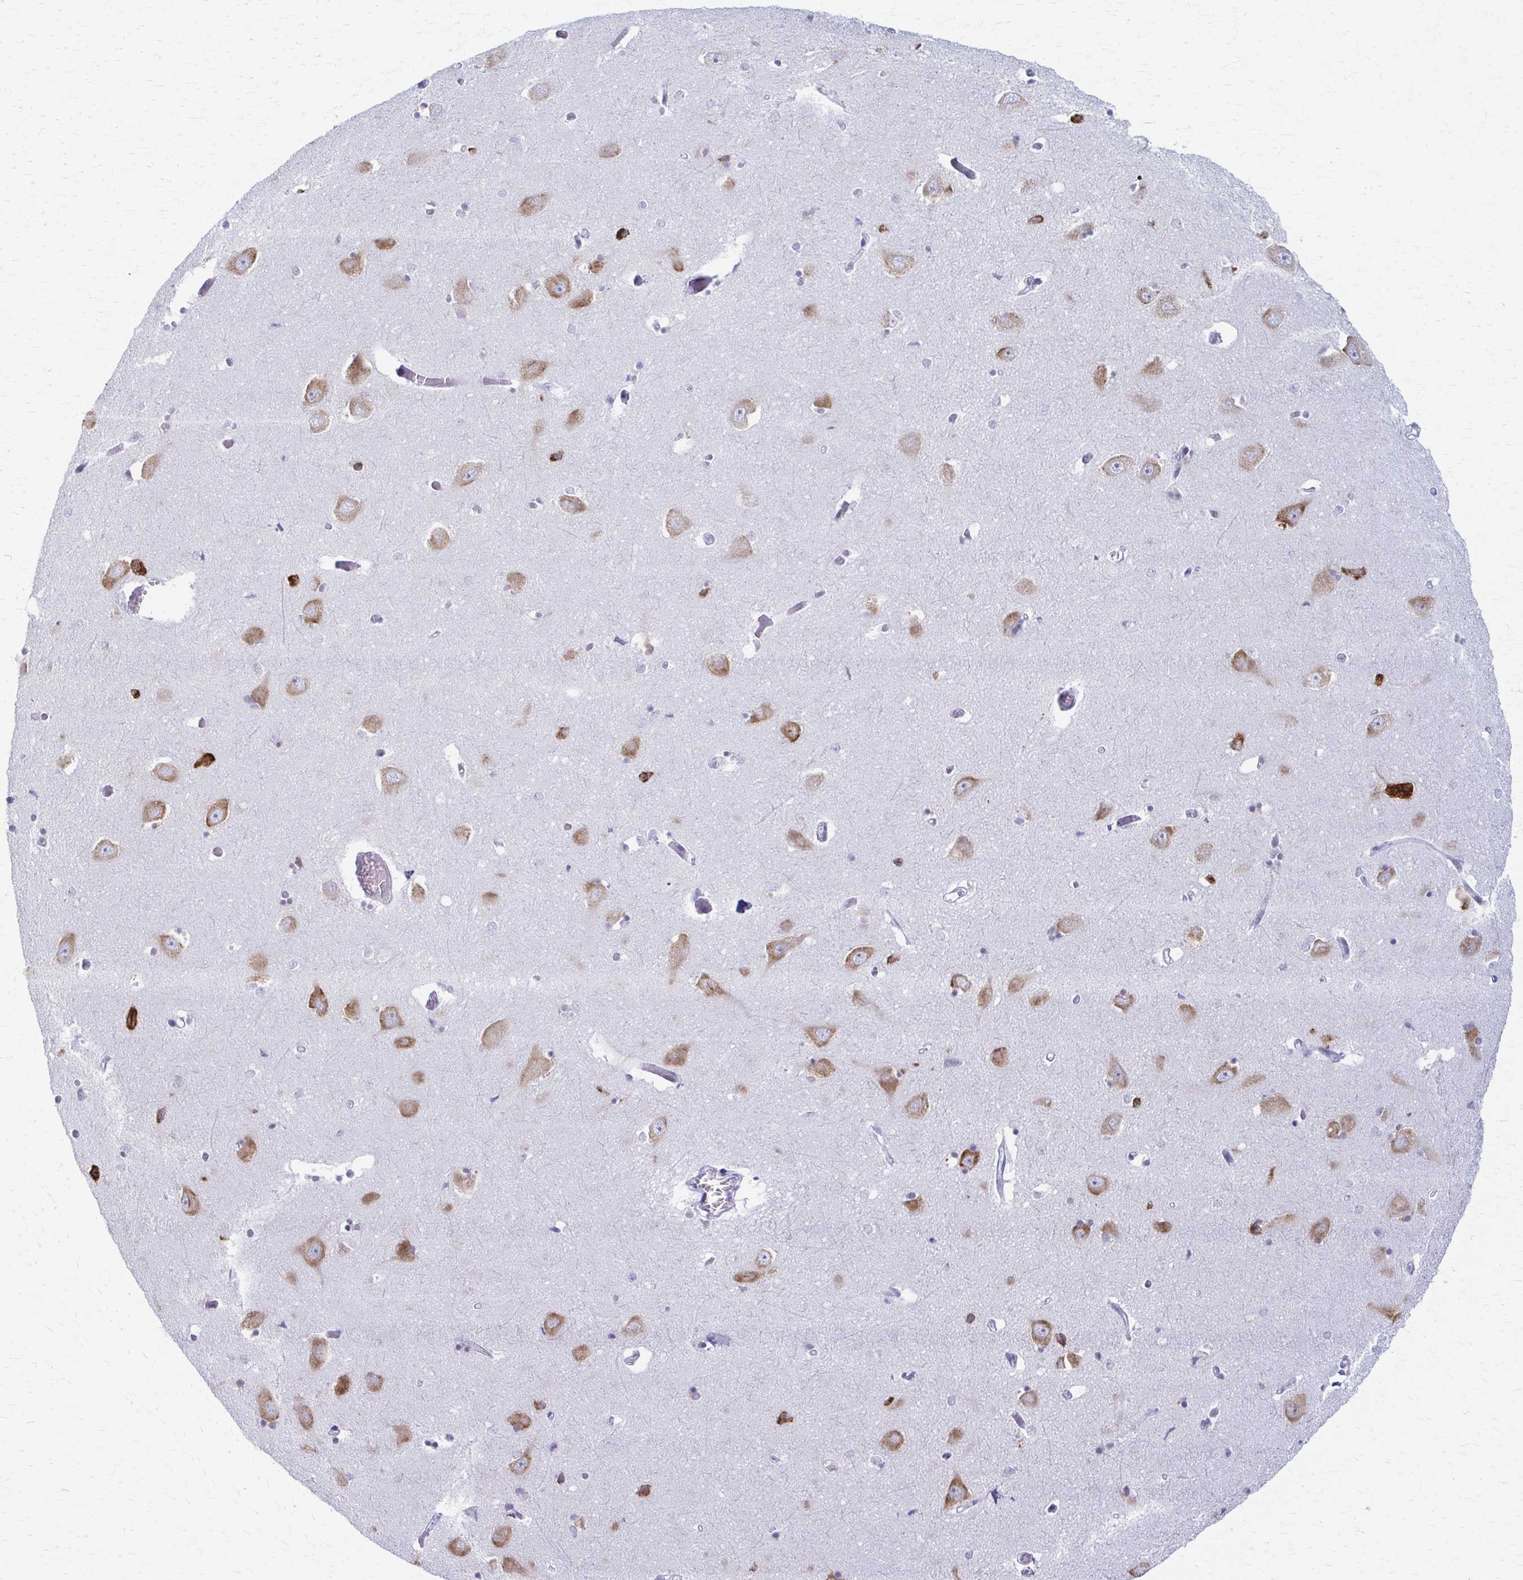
{"staining": {"intensity": "negative", "quantity": "none", "location": "none"}, "tissue": "caudate", "cell_type": "Glial cells", "image_type": "normal", "snomed": [{"axis": "morphology", "description": "Normal tissue, NOS"}, {"axis": "topography", "description": "Lateral ventricle wall"}, {"axis": "topography", "description": "Hippocampus"}], "caption": "A photomicrograph of caudate stained for a protein reveals no brown staining in glial cells.", "gene": "PRKRA", "patient": {"sex": "female", "age": 63}}